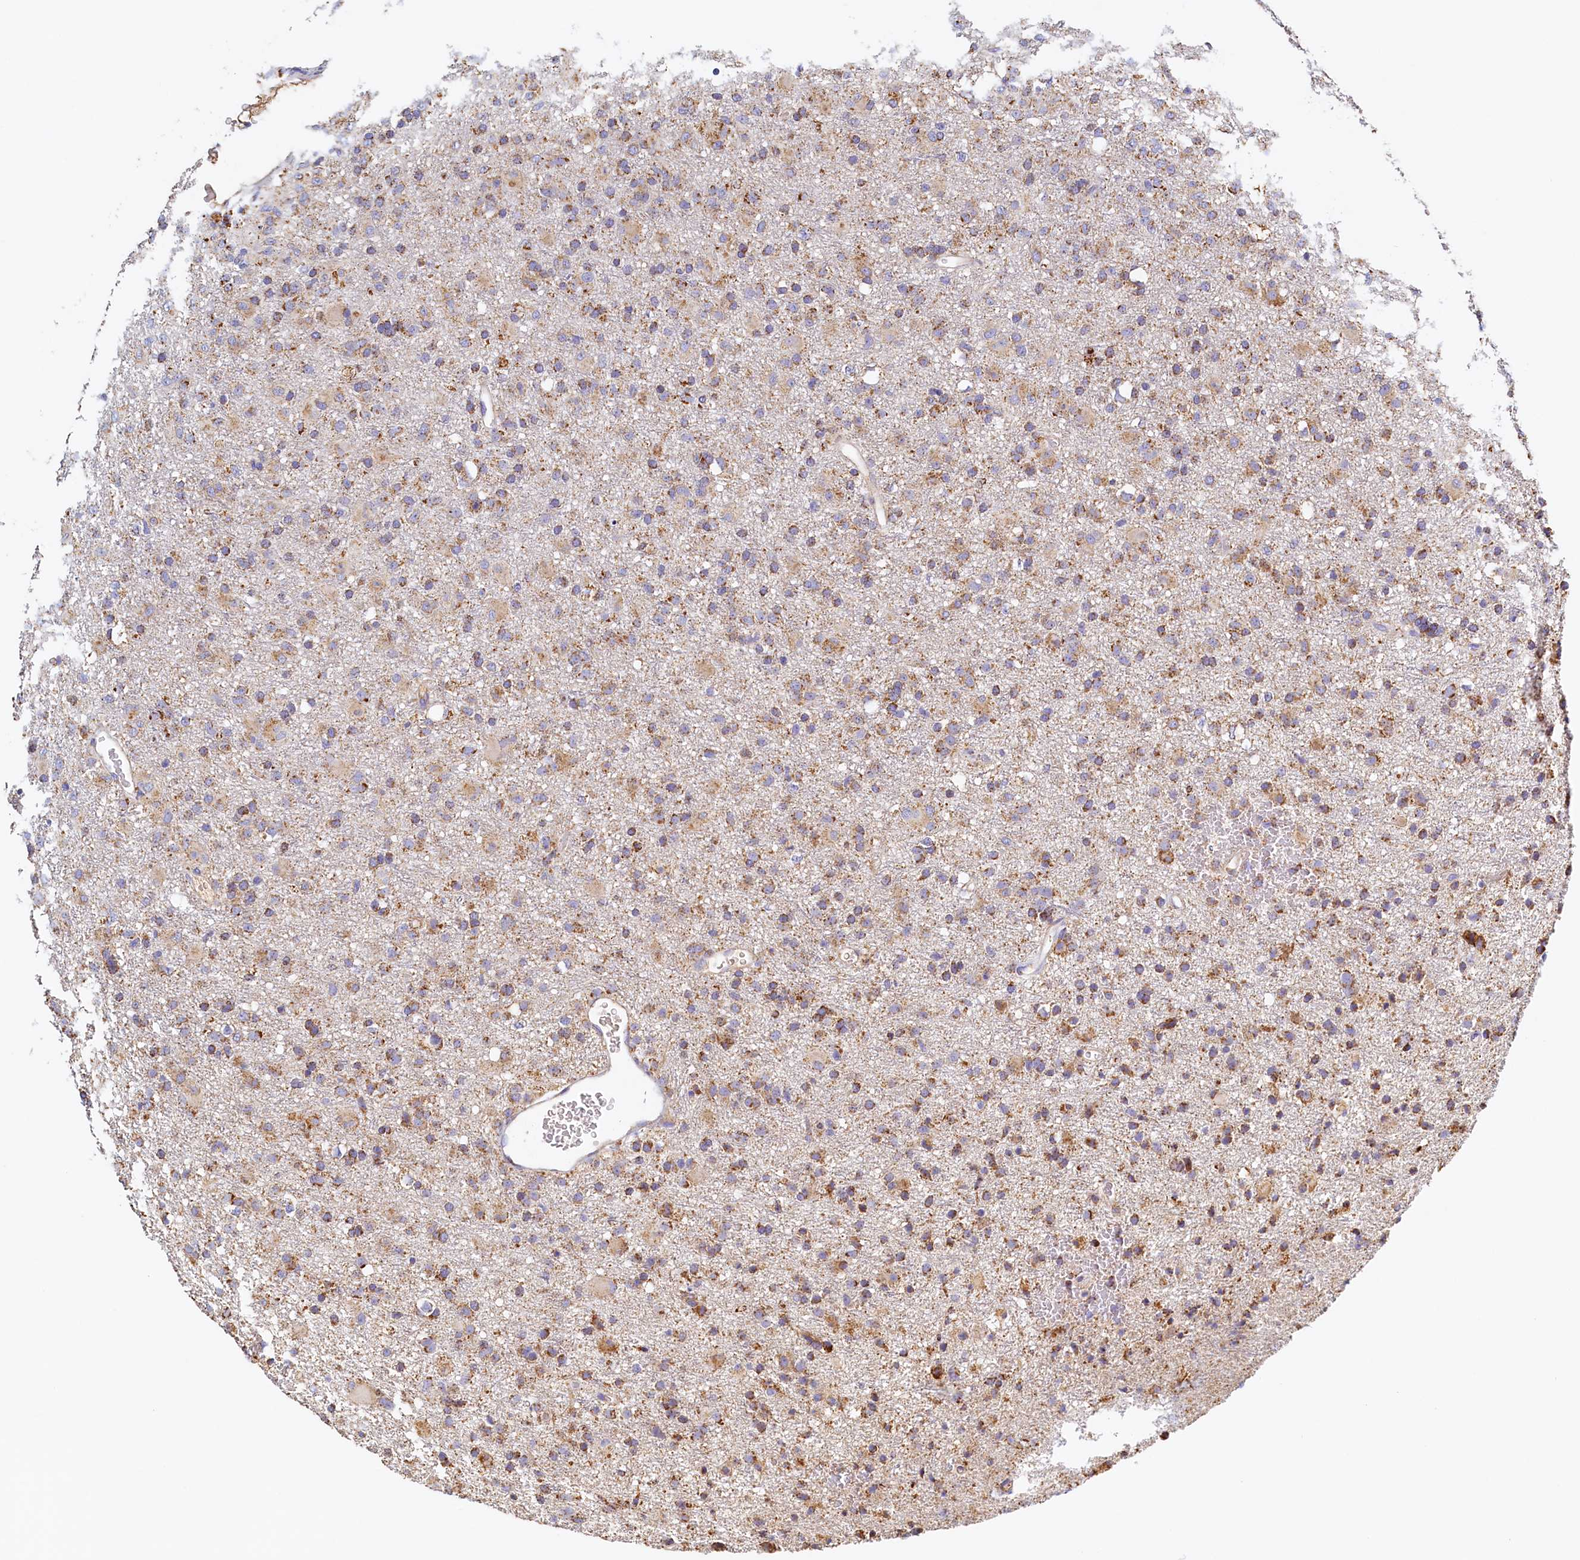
{"staining": {"intensity": "moderate", "quantity": ">75%", "location": "cytoplasmic/membranous"}, "tissue": "glioma", "cell_type": "Tumor cells", "image_type": "cancer", "snomed": [{"axis": "morphology", "description": "Glioma, malignant, Low grade"}, {"axis": "topography", "description": "Brain"}], "caption": "Immunohistochemistry (IHC) histopathology image of neoplastic tissue: malignant glioma (low-grade) stained using immunohistochemistry exhibits medium levels of moderate protein expression localized specifically in the cytoplasmic/membranous of tumor cells, appearing as a cytoplasmic/membranous brown color.", "gene": "POC1A", "patient": {"sex": "male", "age": 65}}